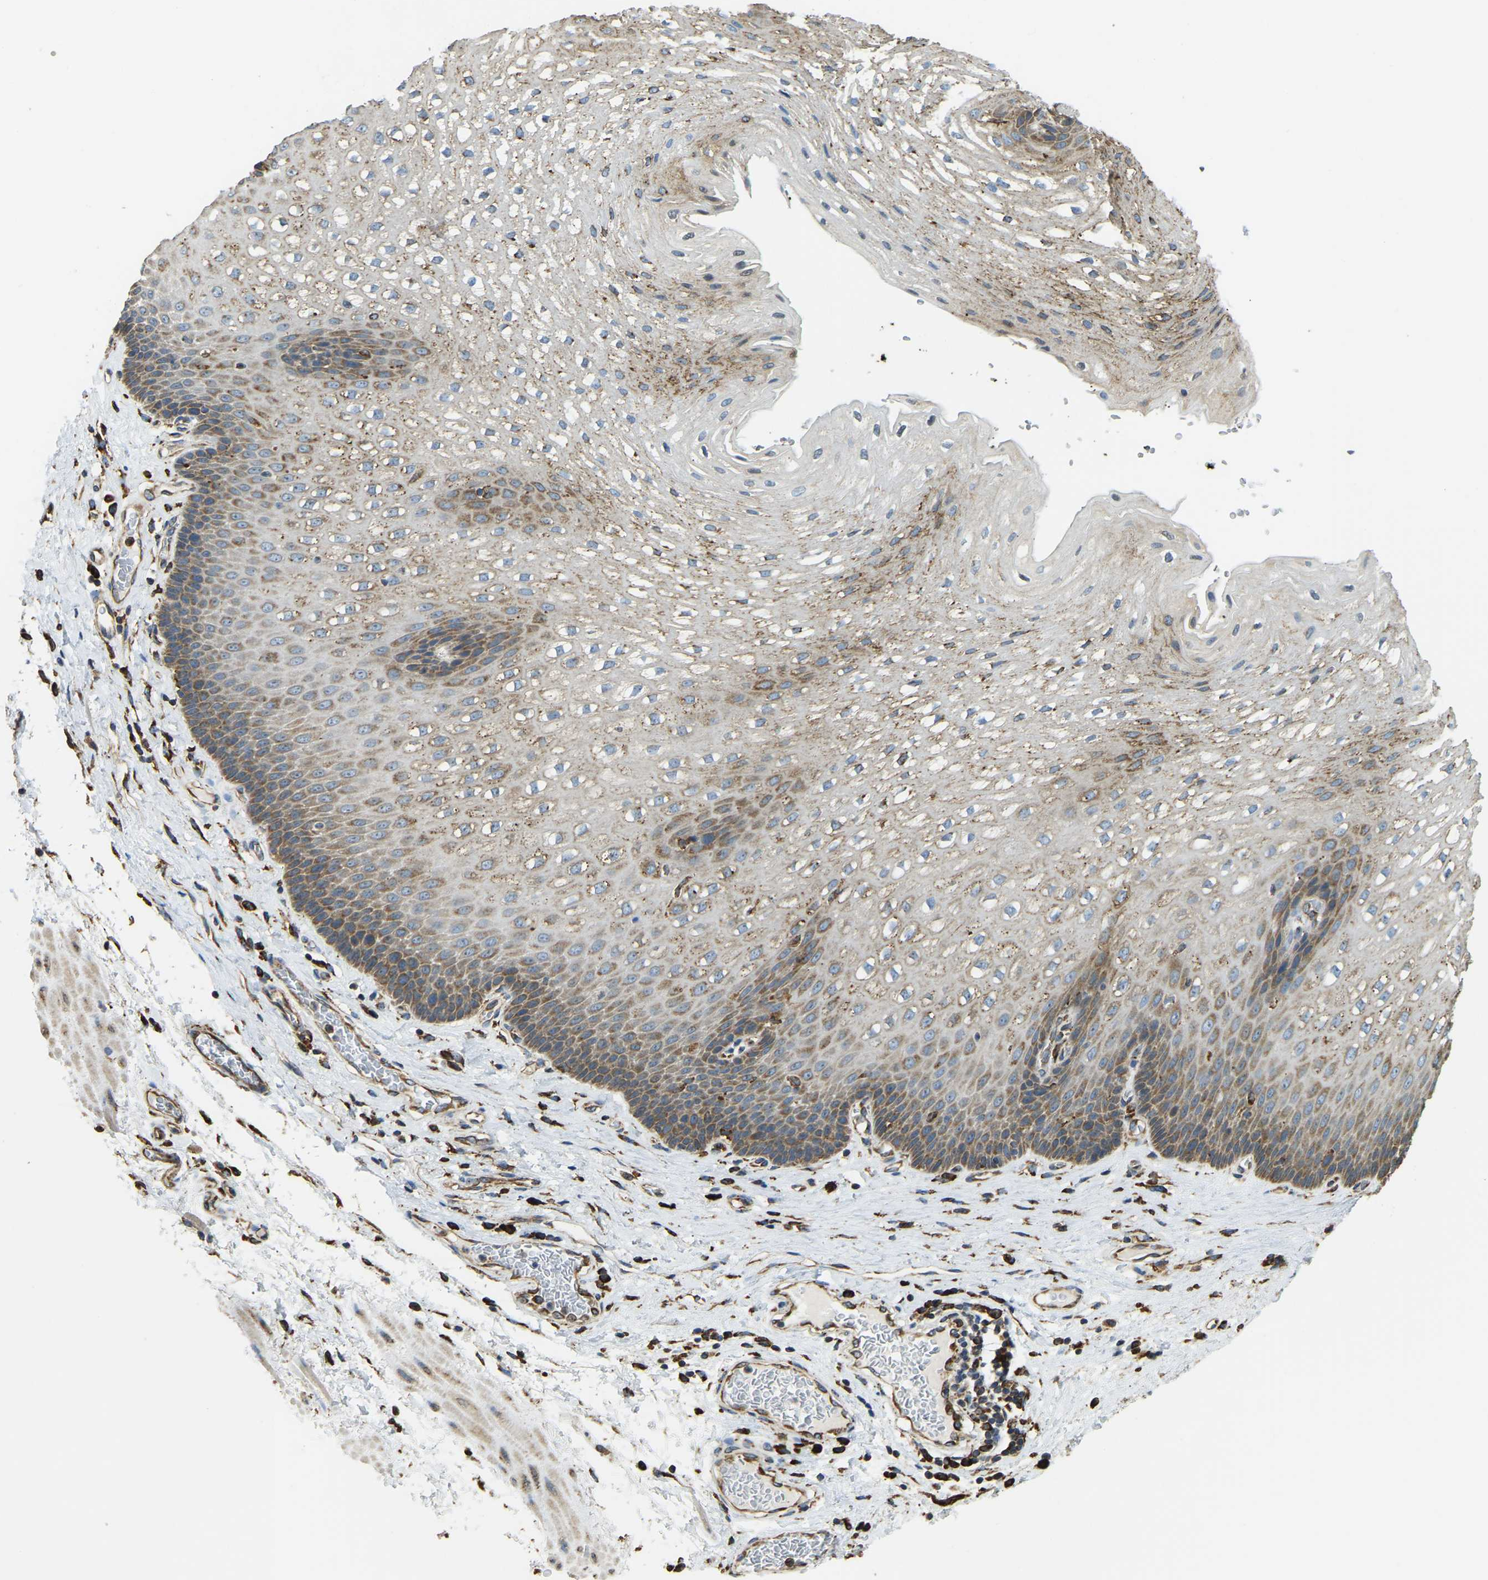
{"staining": {"intensity": "moderate", "quantity": "25%-75%", "location": "cytoplasmic/membranous"}, "tissue": "esophagus", "cell_type": "Squamous epithelial cells", "image_type": "normal", "snomed": [{"axis": "morphology", "description": "Normal tissue, NOS"}, {"axis": "topography", "description": "Esophagus"}], "caption": "The micrograph displays immunohistochemical staining of unremarkable esophagus. There is moderate cytoplasmic/membranous staining is identified in about 25%-75% of squamous epithelial cells. The protein is shown in brown color, while the nuclei are stained blue.", "gene": "RNF115", "patient": {"sex": "male", "age": 48}}